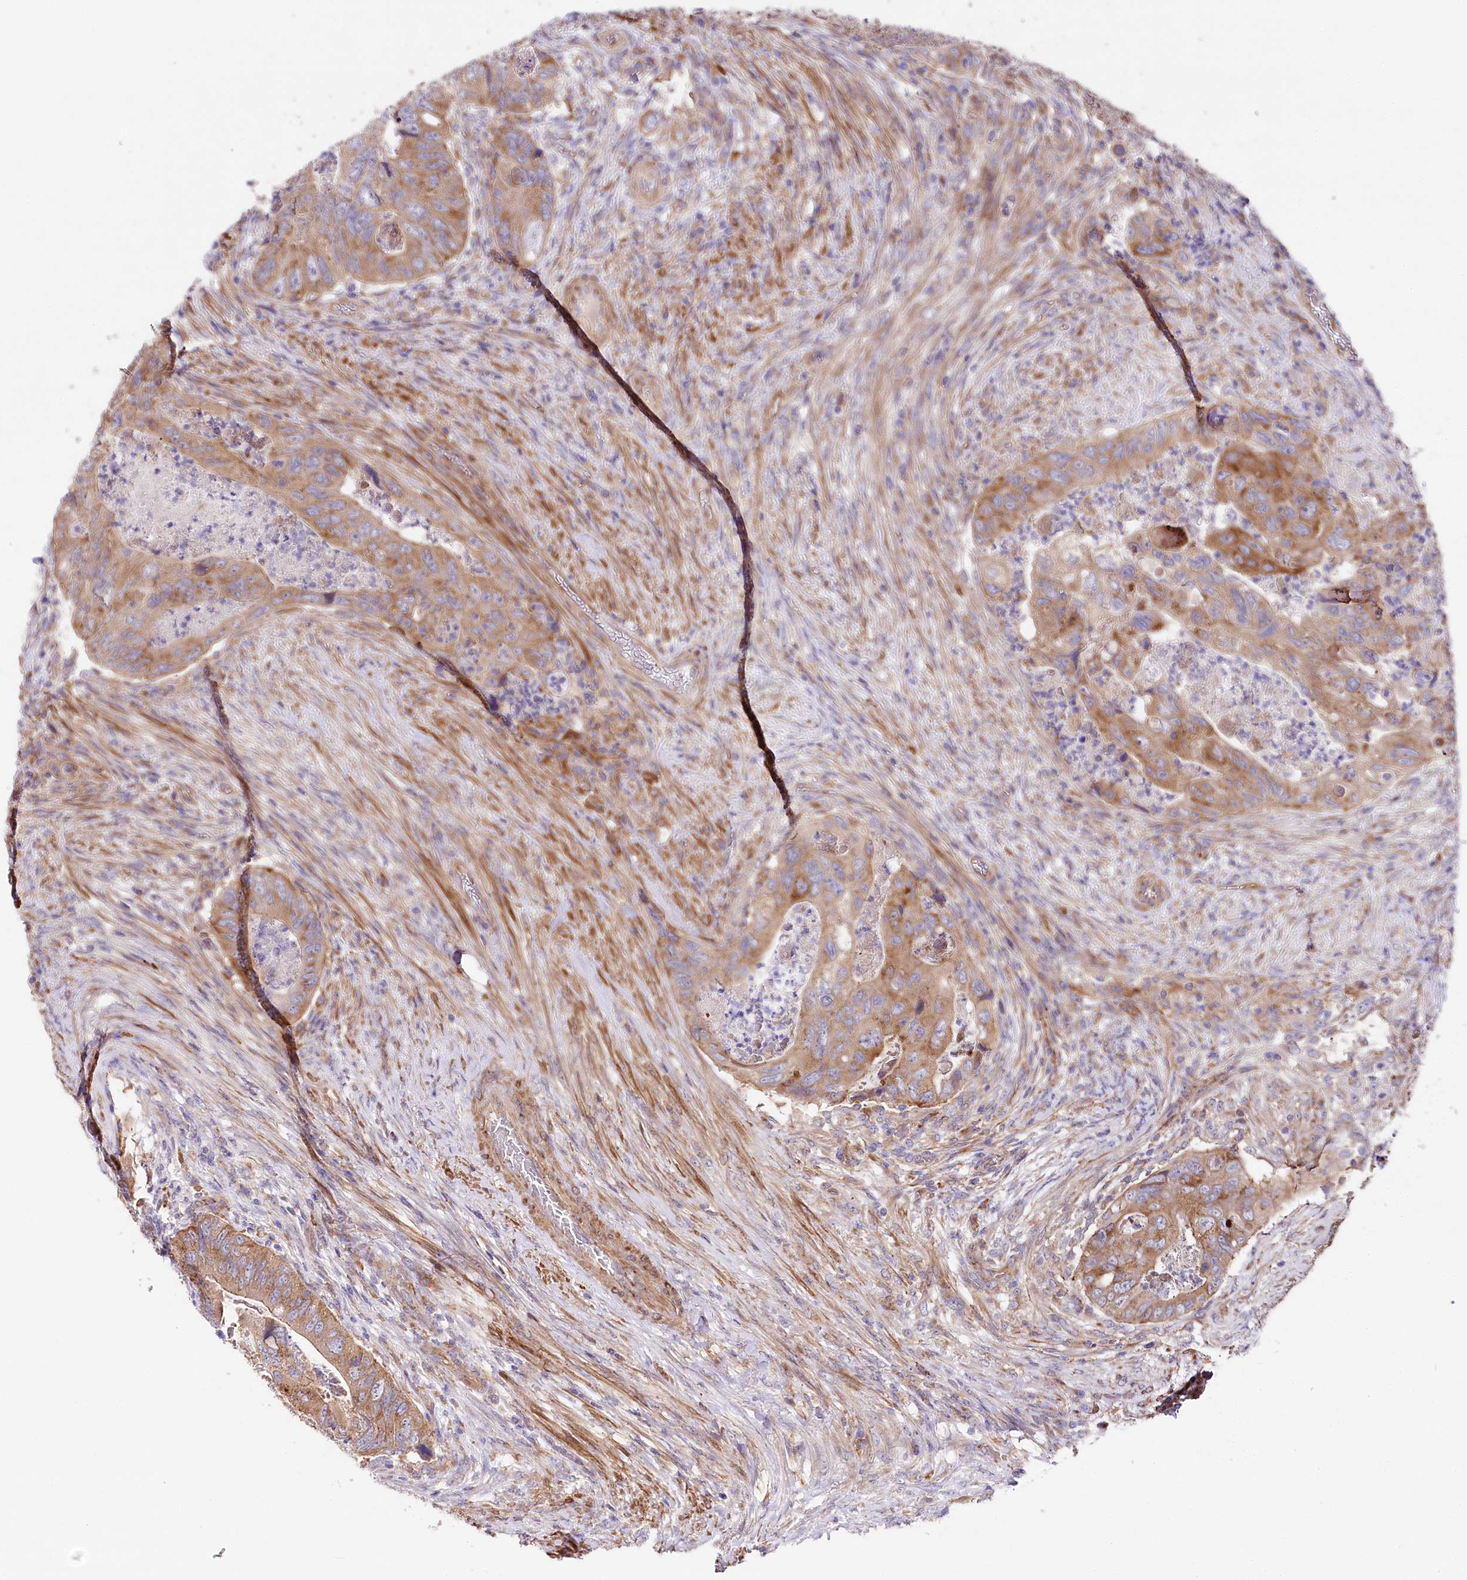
{"staining": {"intensity": "moderate", "quantity": ">75%", "location": "cytoplasmic/membranous"}, "tissue": "colorectal cancer", "cell_type": "Tumor cells", "image_type": "cancer", "snomed": [{"axis": "morphology", "description": "Adenocarcinoma, NOS"}, {"axis": "topography", "description": "Rectum"}], "caption": "Colorectal cancer (adenocarcinoma) tissue displays moderate cytoplasmic/membranous expression in approximately >75% of tumor cells", "gene": "STX6", "patient": {"sex": "male", "age": 63}}